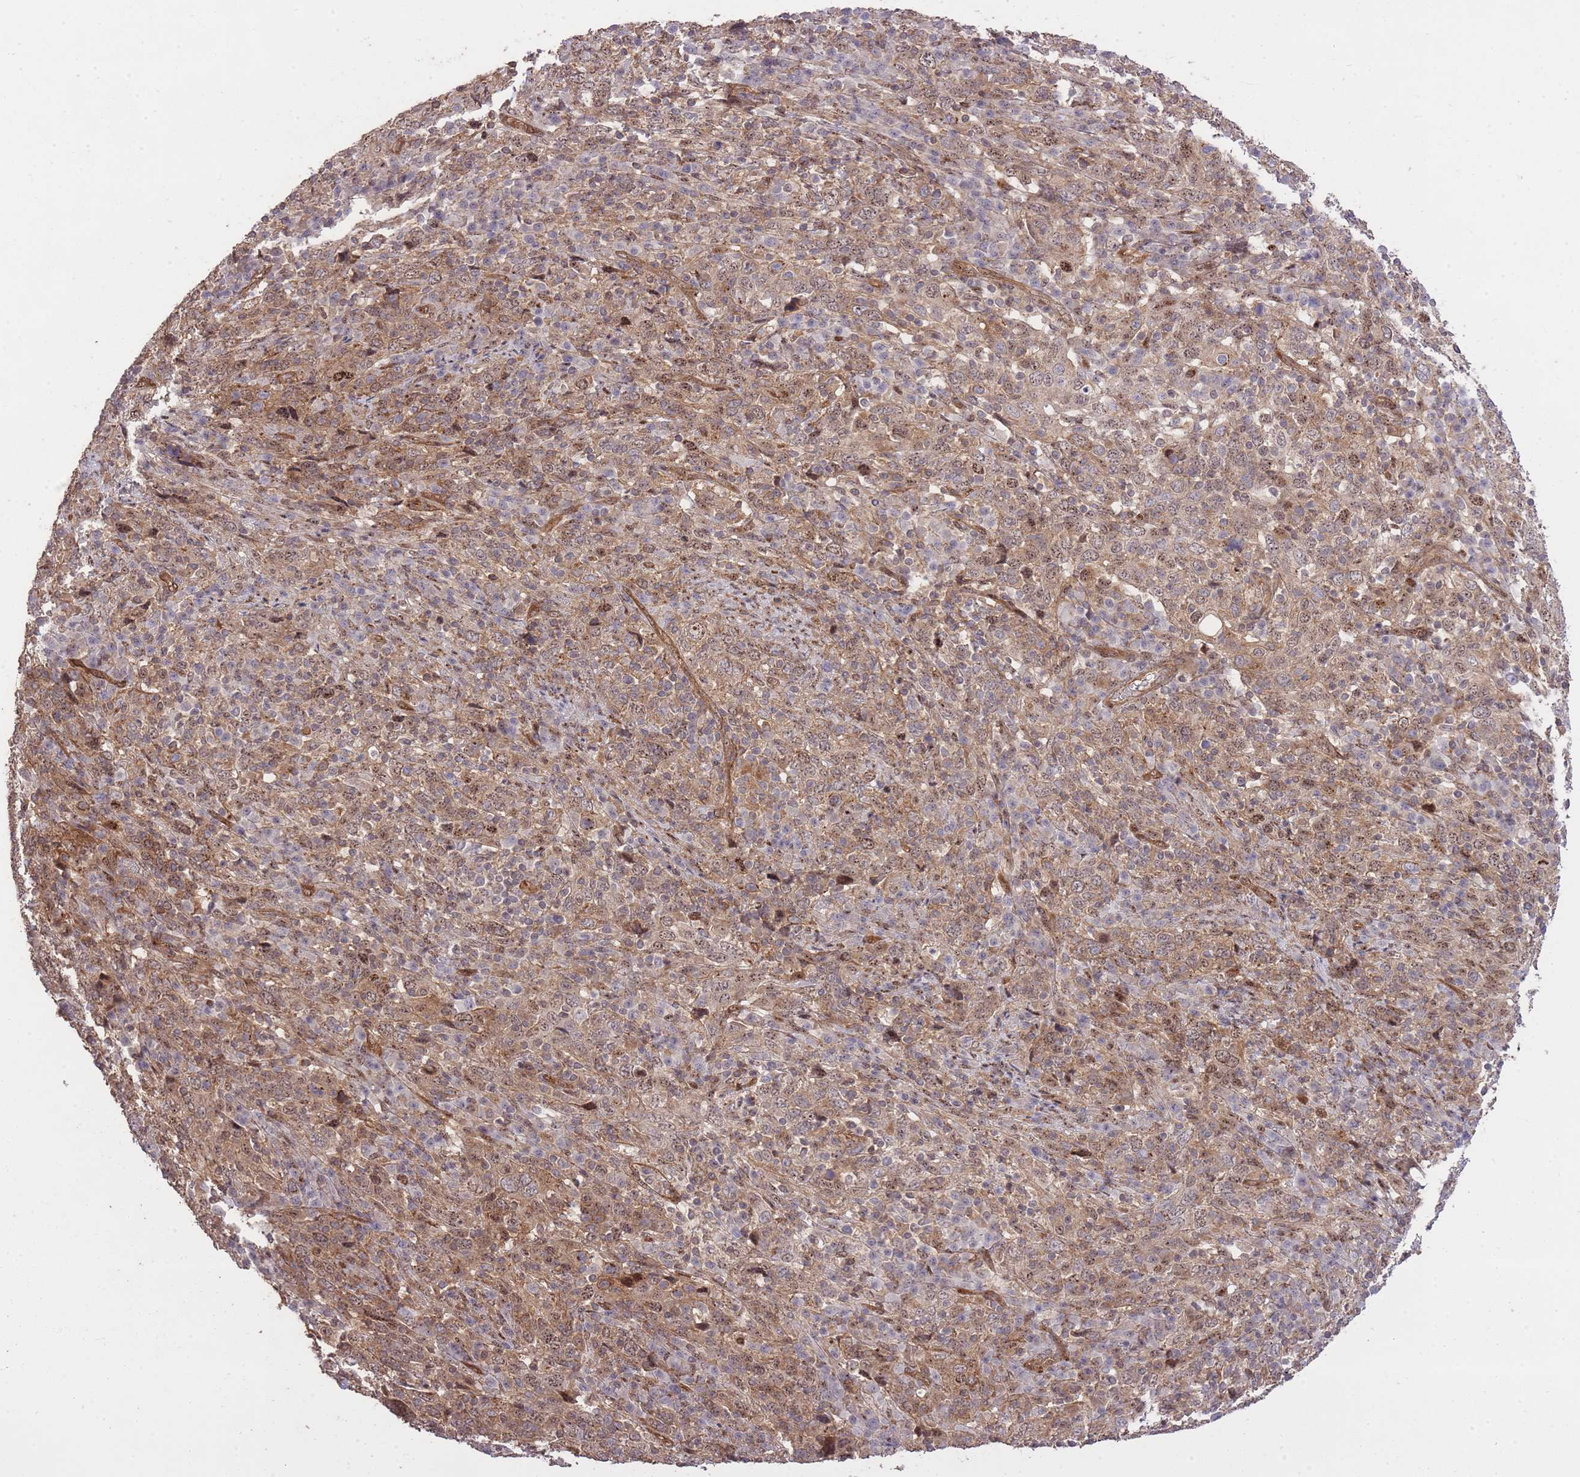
{"staining": {"intensity": "moderate", "quantity": "25%-75%", "location": "cytoplasmic/membranous,nuclear"}, "tissue": "cervical cancer", "cell_type": "Tumor cells", "image_type": "cancer", "snomed": [{"axis": "morphology", "description": "Squamous cell carcinoma, NOS"}, {"axis": "topography", "description": "Cervix"}], "caption": "Approximately 25%-75% of tumor cells in cervical squamous cell carcinoma reveal moderate cytoplasmic/membranous and nuclear protein positivity as visualized by brown immunohistochemical staining.", "gene": "PLD1", "patient": {"sex": "female", "age": 46}}